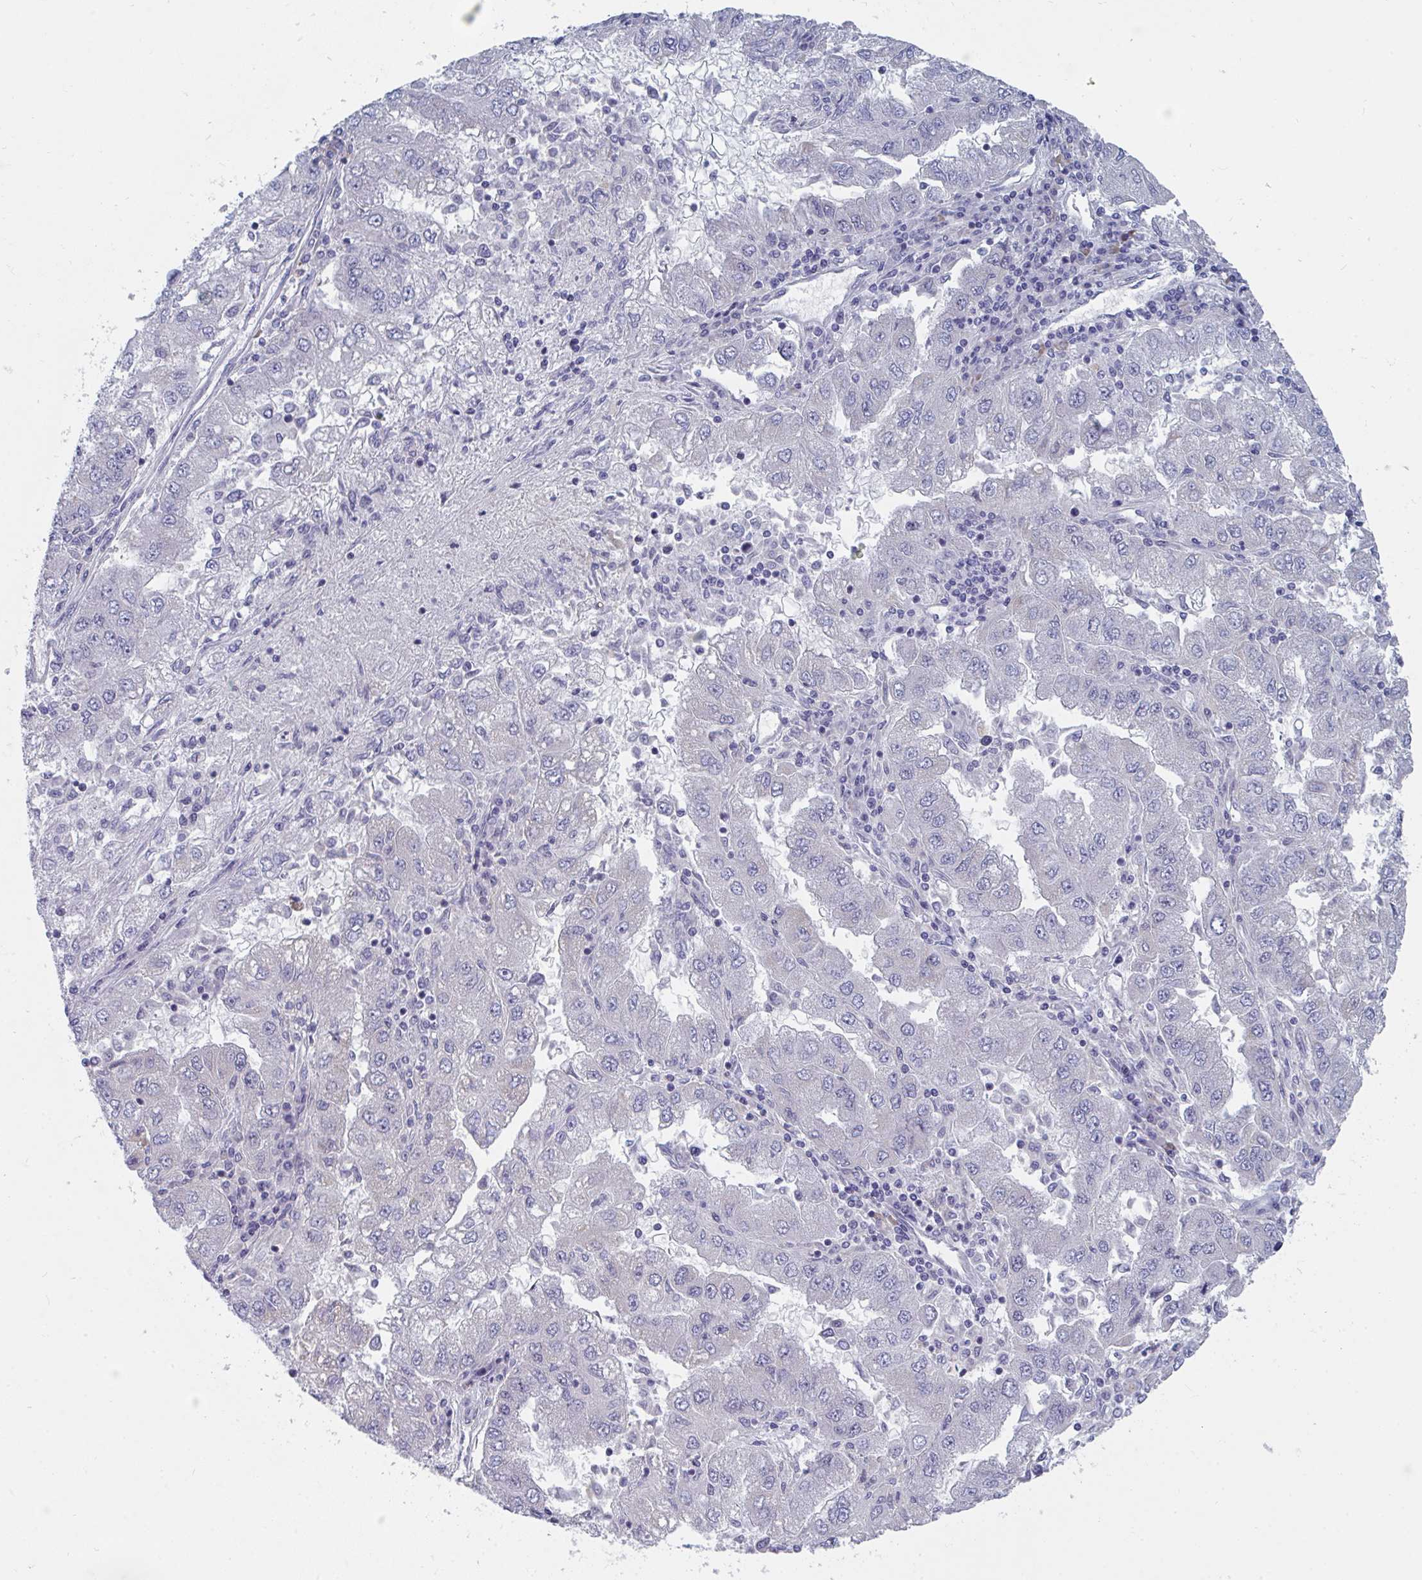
{"staining": {"intensity": "negative", "quantity": "none", "location": "none"}, "tissue": "lung cancer", "cell_type": "Tumor cells", "image_type": "cancer", "snomed": [{"axis": "morphology", "description": "Adenocarcinoma, NOS"}, {"axis": "morphology", "description": "Adenocarcinoma primary or metastatic"}, {"axis": "topography", "description": "Lung"}], "caption": "This is an immunohistochemistry (IHC) image of lung adenocarcinoma. There is no staining in tumor cells.", "gene": "CENPT", "patient": {"sex": "male", "age": 74}}